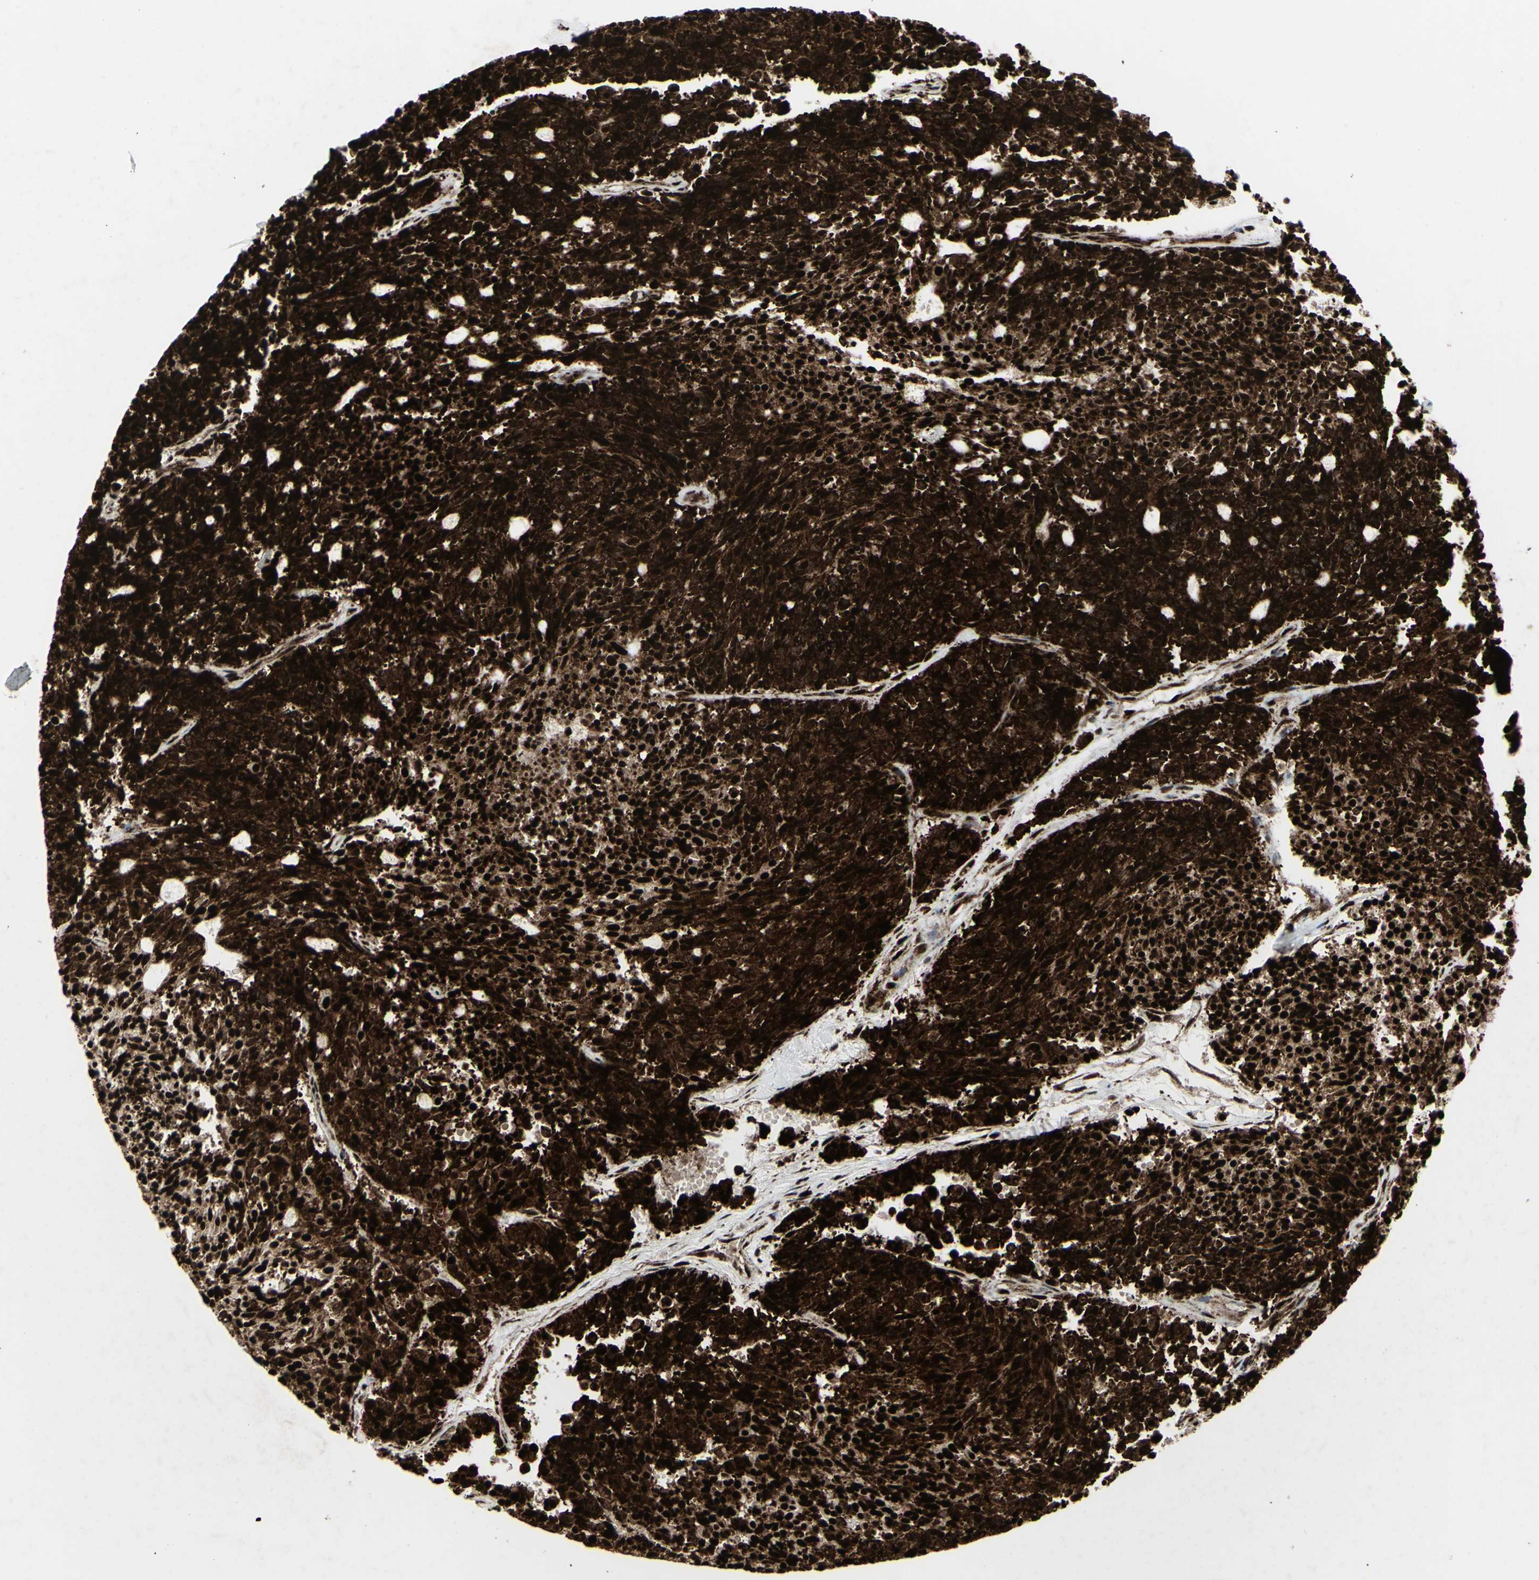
{"staining": {"intensity": "strong", "quantity": ">75%", "location": "cytoplasmic/membranous,nuclear"}, "tissue": "carcinoid", "cell_type": "Tumor cells", "image_type": "cancer", "snomed": [{"axis": "morphology", "description": "Carcinoid, malignant, NOS"}, {"axis": "topography", "description": "Pancreas"}], "caption": "Strong cytoplasmic/membranous and nuclear expression is appreciated in about >75% of tumor cells in malignant carcinoid.", "gene": "U2AF2", "patient": {"sex": "female", "age": 54}}